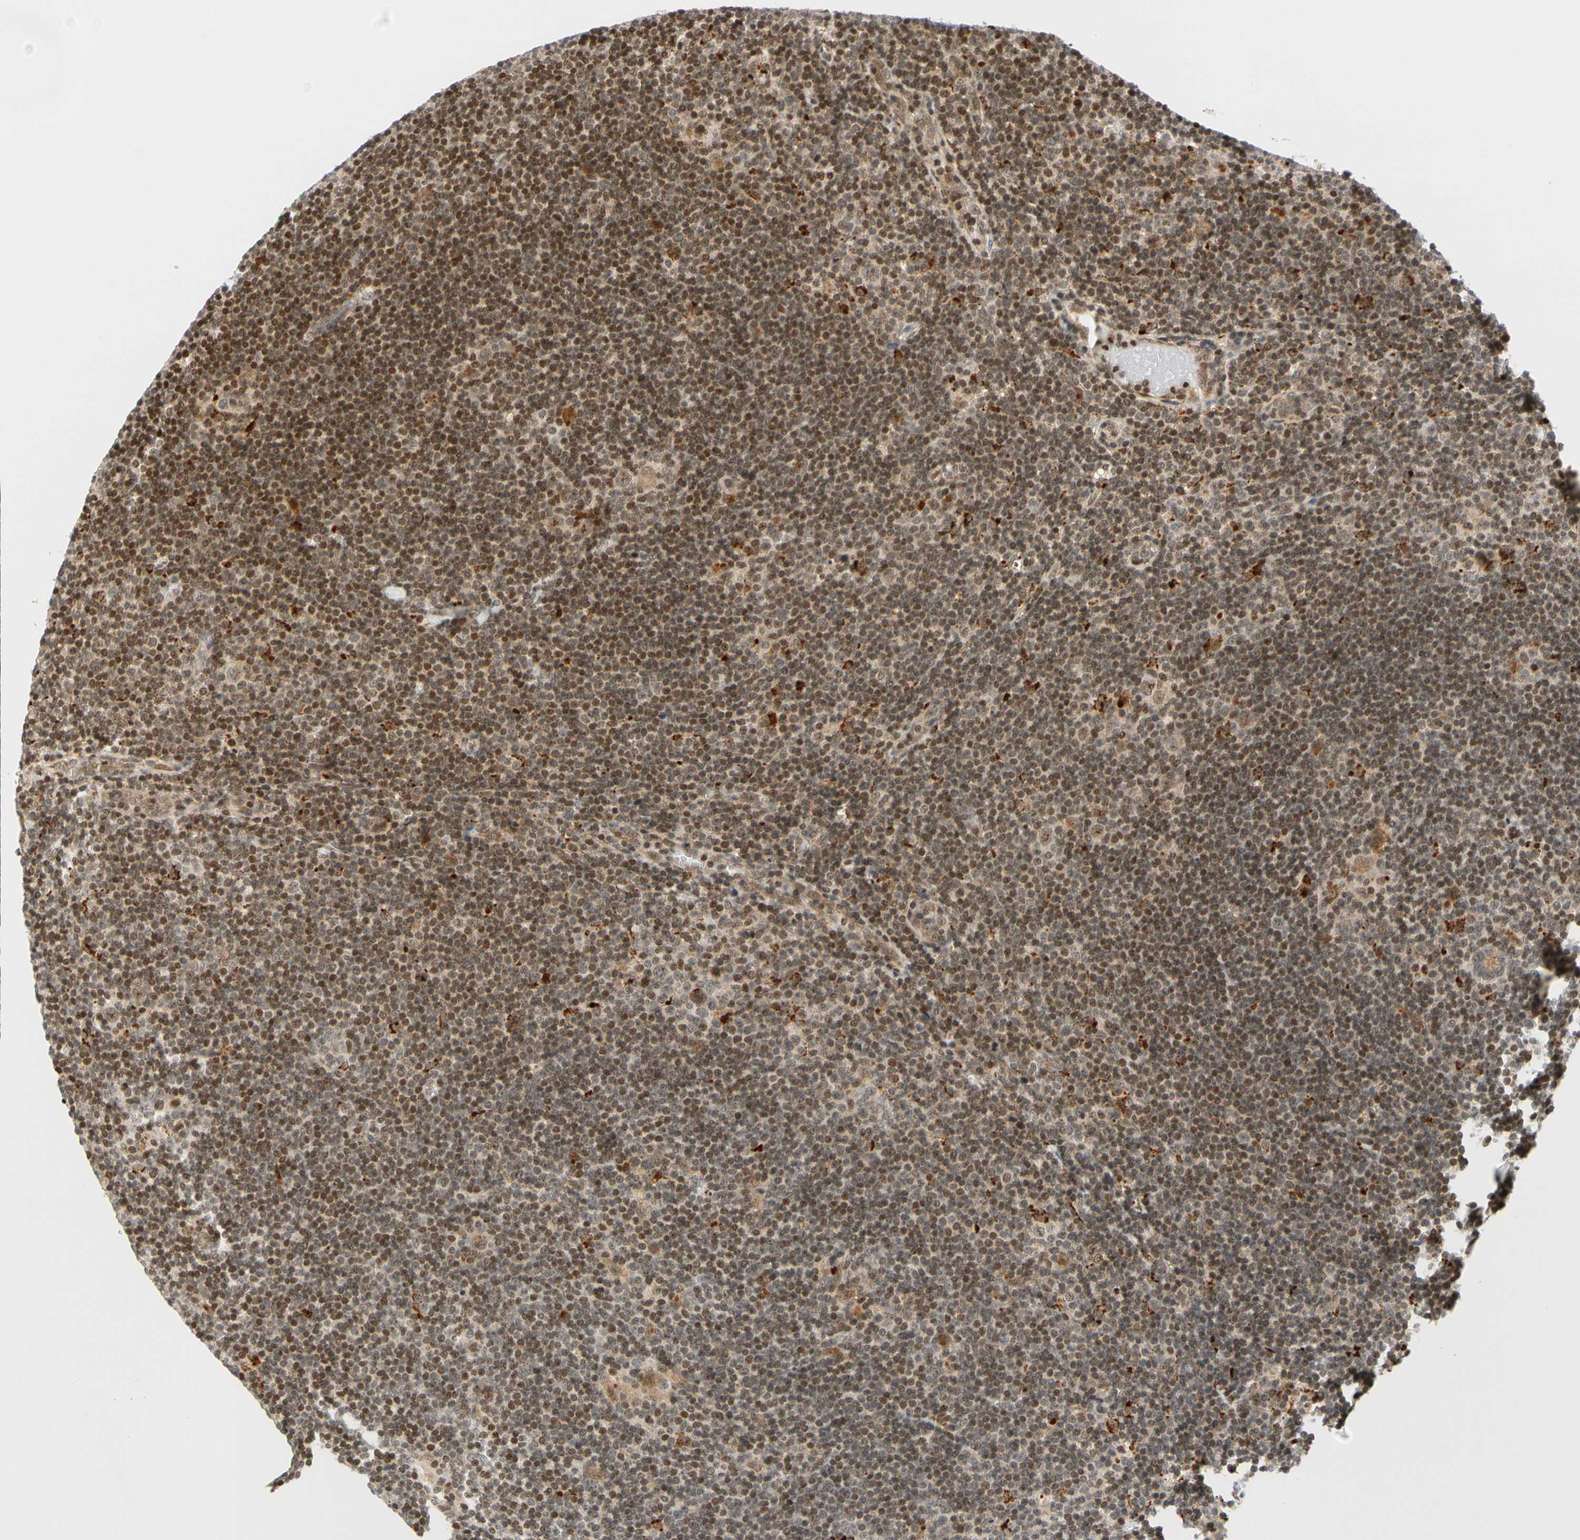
{"staining": {"intensity": "weak", "quantity": ">75%", "location": "nuclear"}, "tissue": "lymphoma", "cell_type": "Tumor cells", "image_type": "cancer", "snomed": [{"axis": "morphology", "description": "Hodgkin's disease, NOS"}, {"axis": "topography", "description": "Lymph node"}], "caption": "IHC image of neoplastic tissue: human Hodgkin's disease stained using immunohistochemistry (IHC) reveals low levels of weak protein expression localized specifically in the nuclear of tumor cells, appearing as a nuclear brown color.", "gene": "CDK7", "patient": {"sex": "female", "age": 57}}